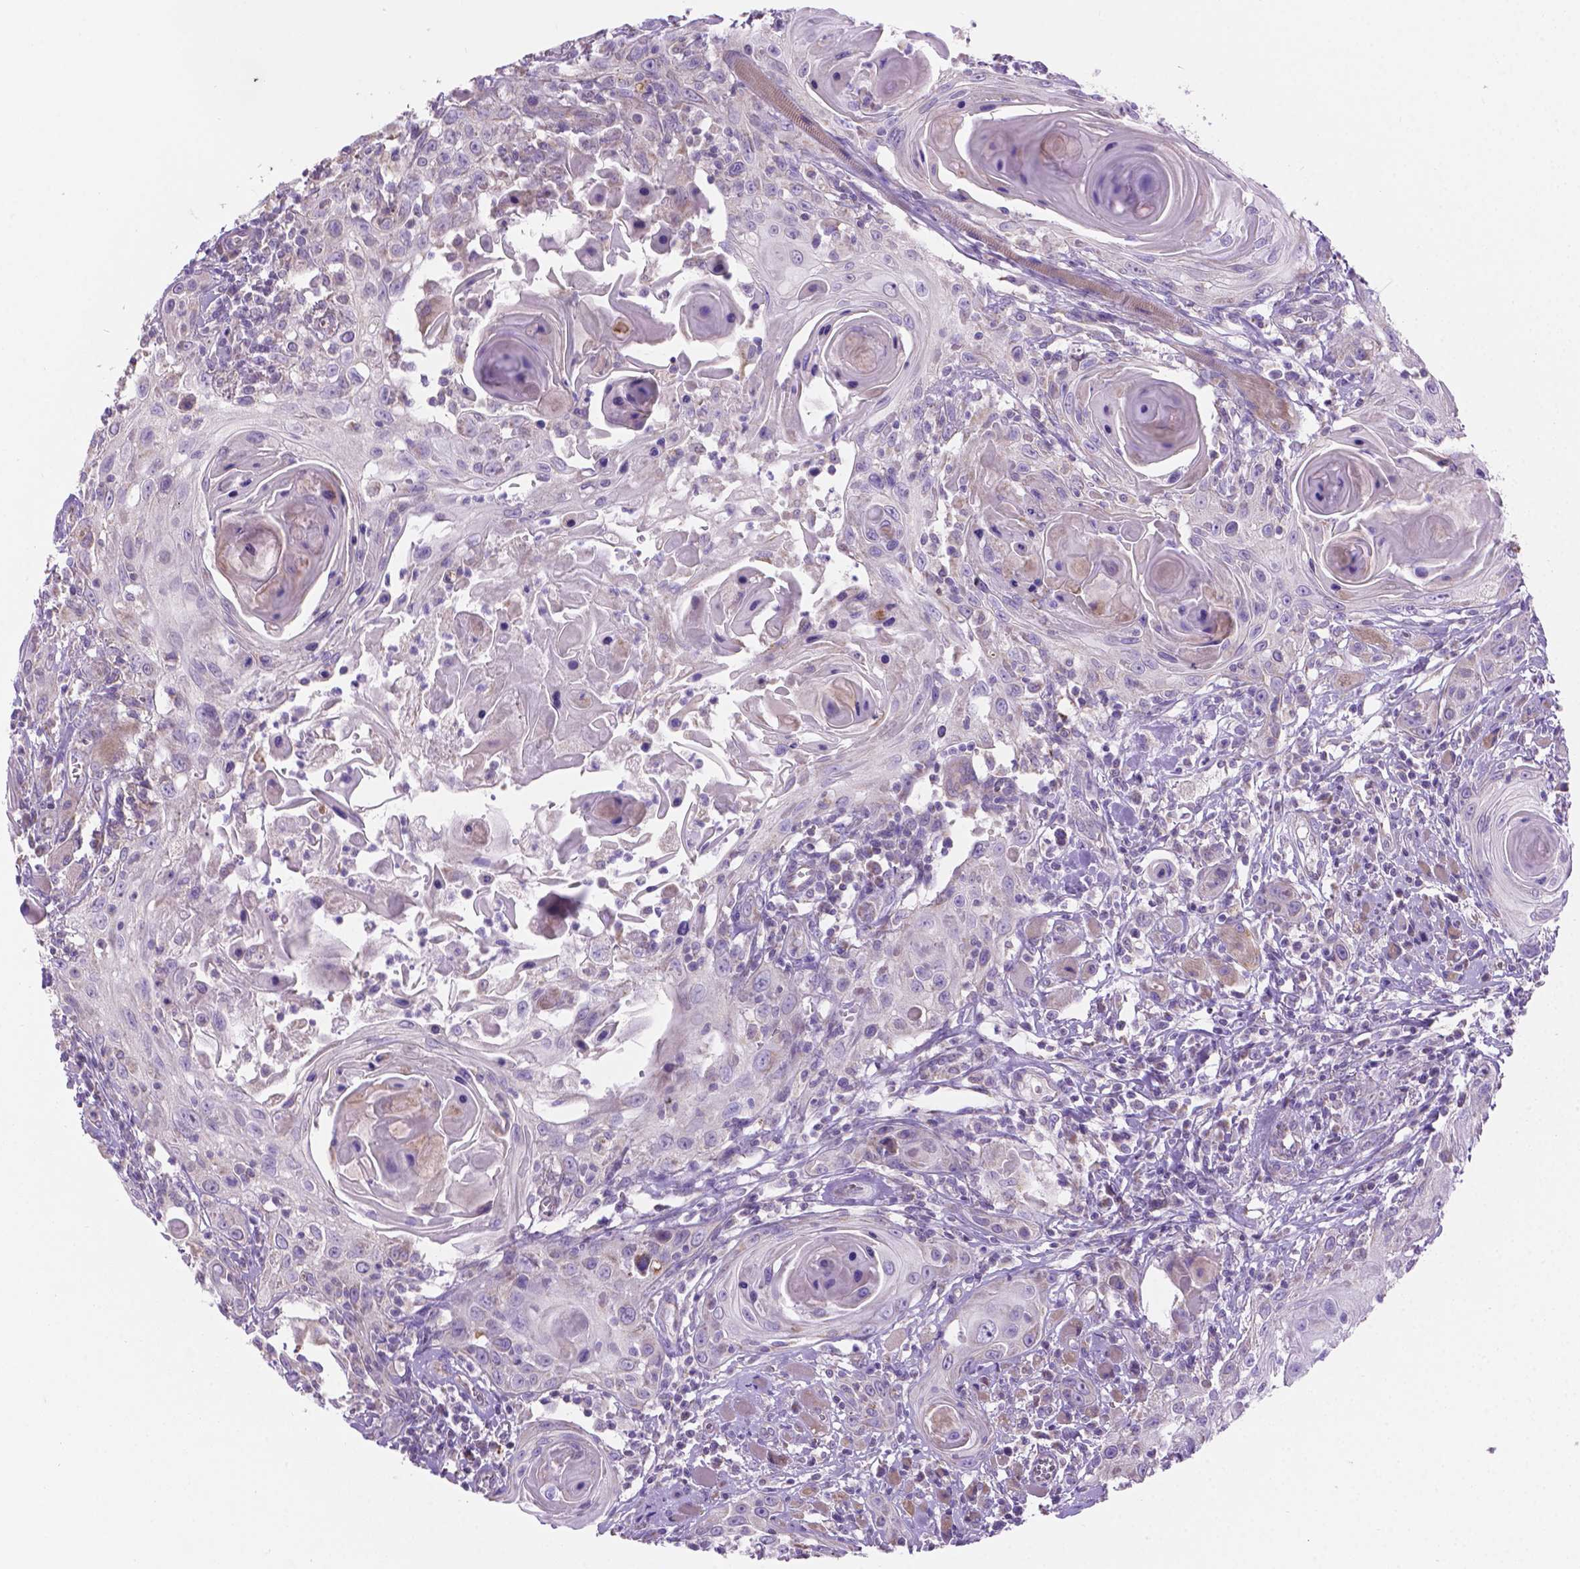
{"staining": {"intensity": "negative", "quantity": "none", "location": "none"}, "tissue": "head and neck cancer", "cell_type": "Tumor cells", "image_type": "cancer", "snomed": [{"axis": "morphology", "description": "Squamous cell carcinoma, NOS"}, {"axis": "topography", "description": "Head-Neck"}], "caption": "Image shows no protein staining in tumor cells of head and neck cancer tissue.", "gene": "CSPG5", "patient": {"sex": "female", "age": 80}}